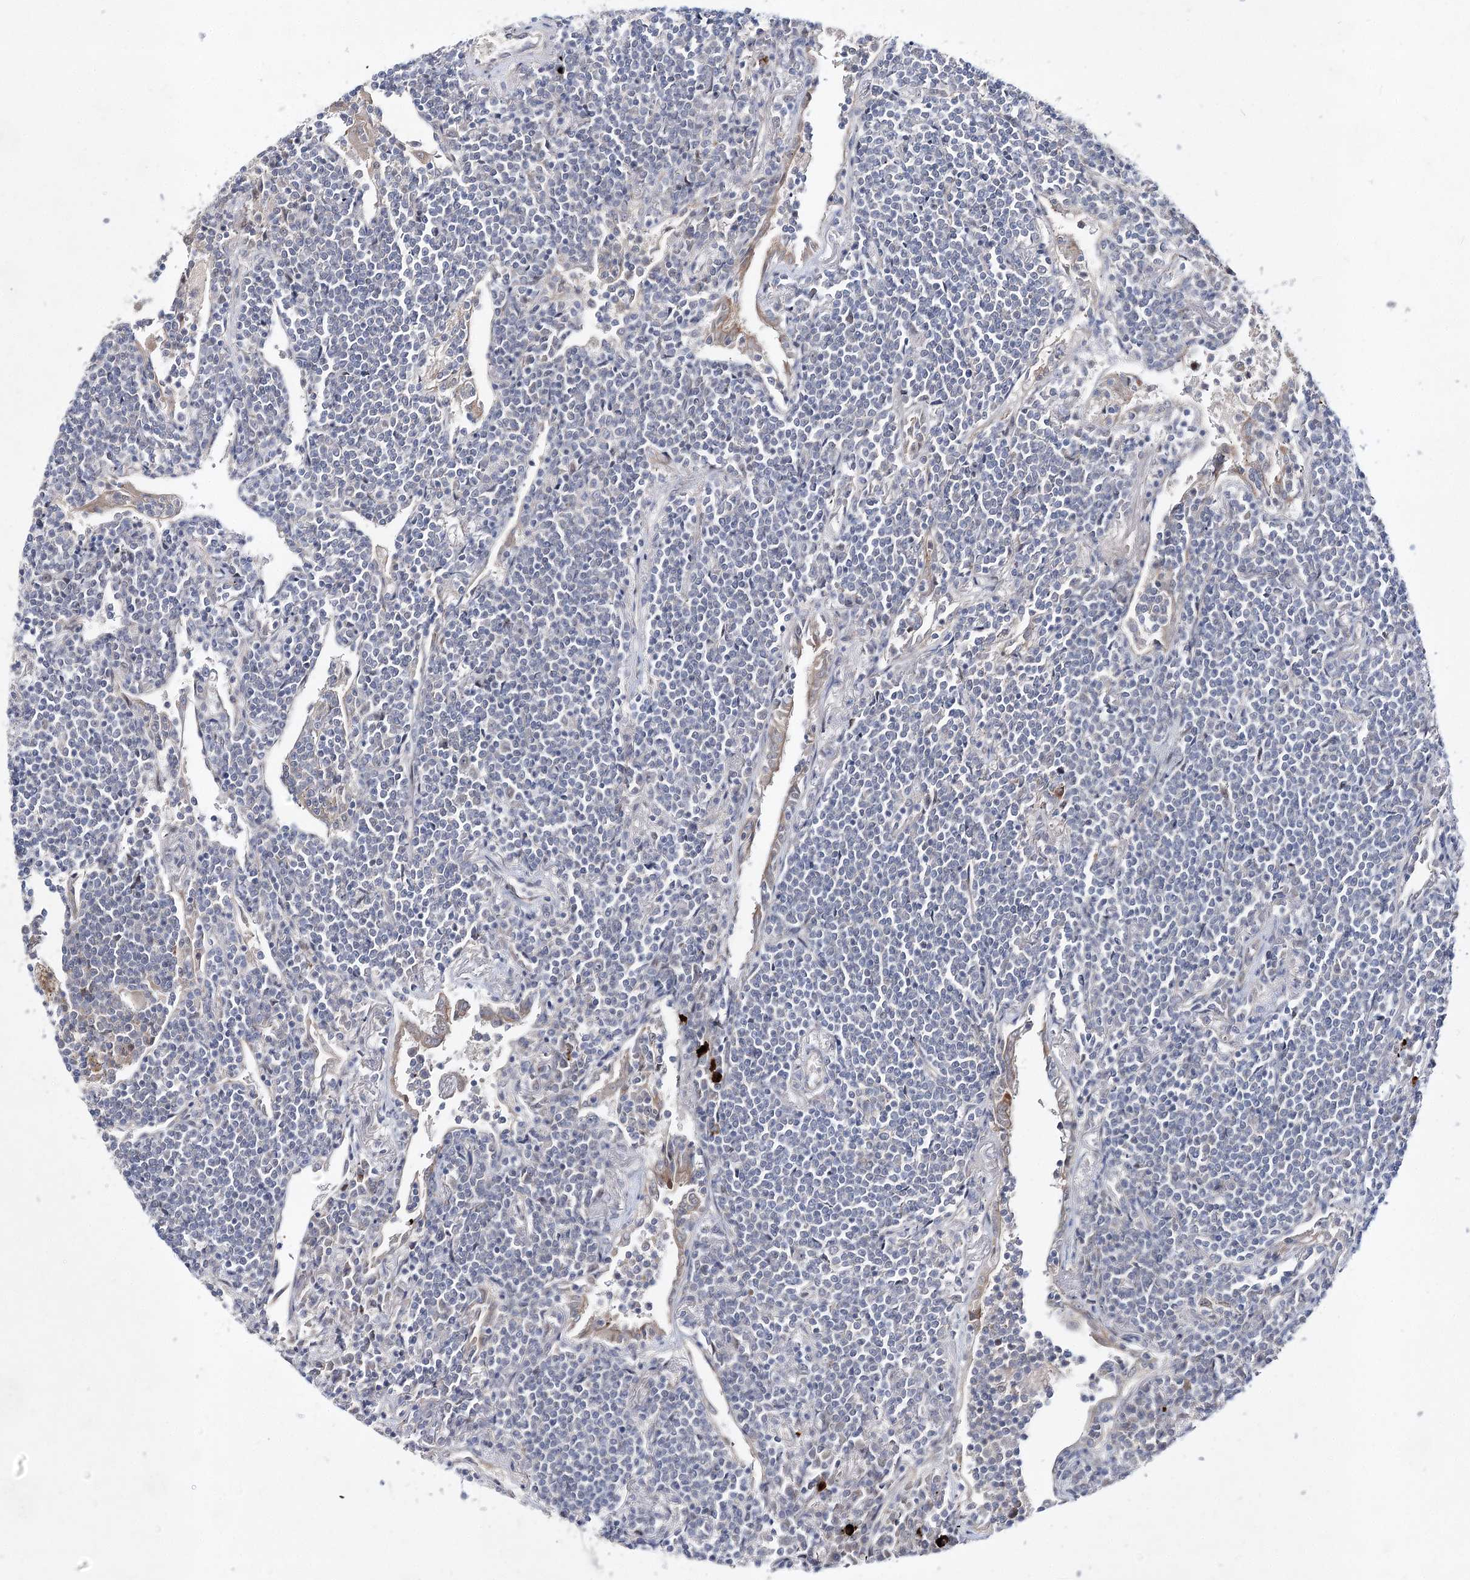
{"staining": {"intensity": "negative", "quantity": "none", "location": "none"}, "tissue": "lymphoma", "cell_type": "Tumor cells", "image_type": "cancer", "snomed": [{"axis": "morphology", "description": "Malignant lymphoma, non-Hodgkin's type, Low grade"}, {"axis": "topography", "description": "Lung"}], "caption": "An IHC micrograph of low-grade malignant lymphoma, non-Hodgkin's type is shown. There is no staining in tumor cells of low-grade malignant lymphoma, non-Hodgkin's type.", "gene": "ARHGAP32", "patient": {"sex": "female", "age": 71}}